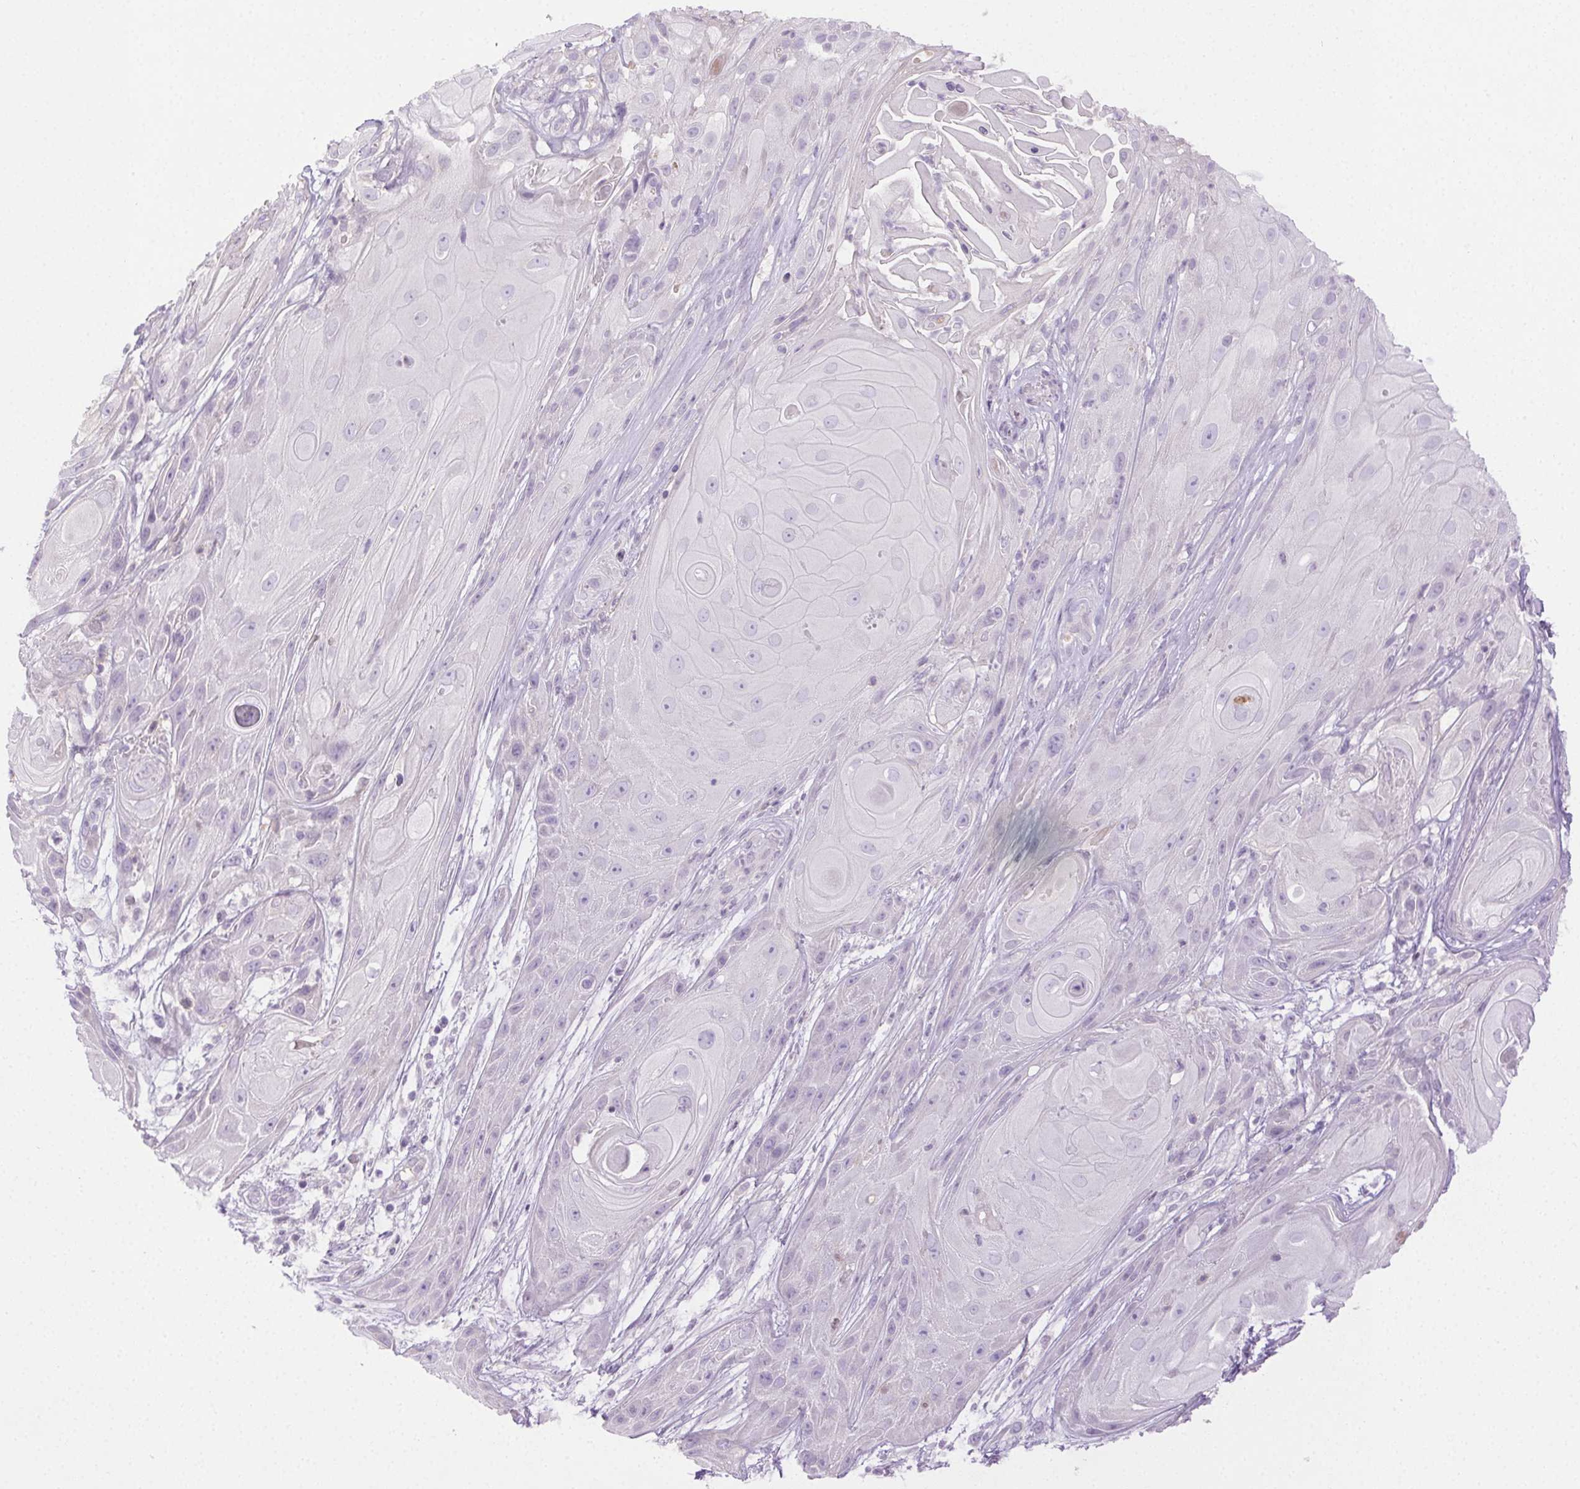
{"staining": {"intensity": "negative", "quantity": "none", "location": "none"}, "tissue": "skin cancer", "cell_type": "Tumor cells", "image_type": "cancer", "snomed": [{"axis": "morphology", "description": "Squamous cell carcinoma, NOS"}, {"axis": "topography", "description": "Skin"}], "caption": "A micrograph of skin squamous cell carcinoma stained for a protein displays no brown staining in tumor cells. (DAB (3,3'-diaminobenzidine) immunohistochemistry, high magnification).", "gene": "BPIFB2", "patient": {"sex": "male", "age": 62}}